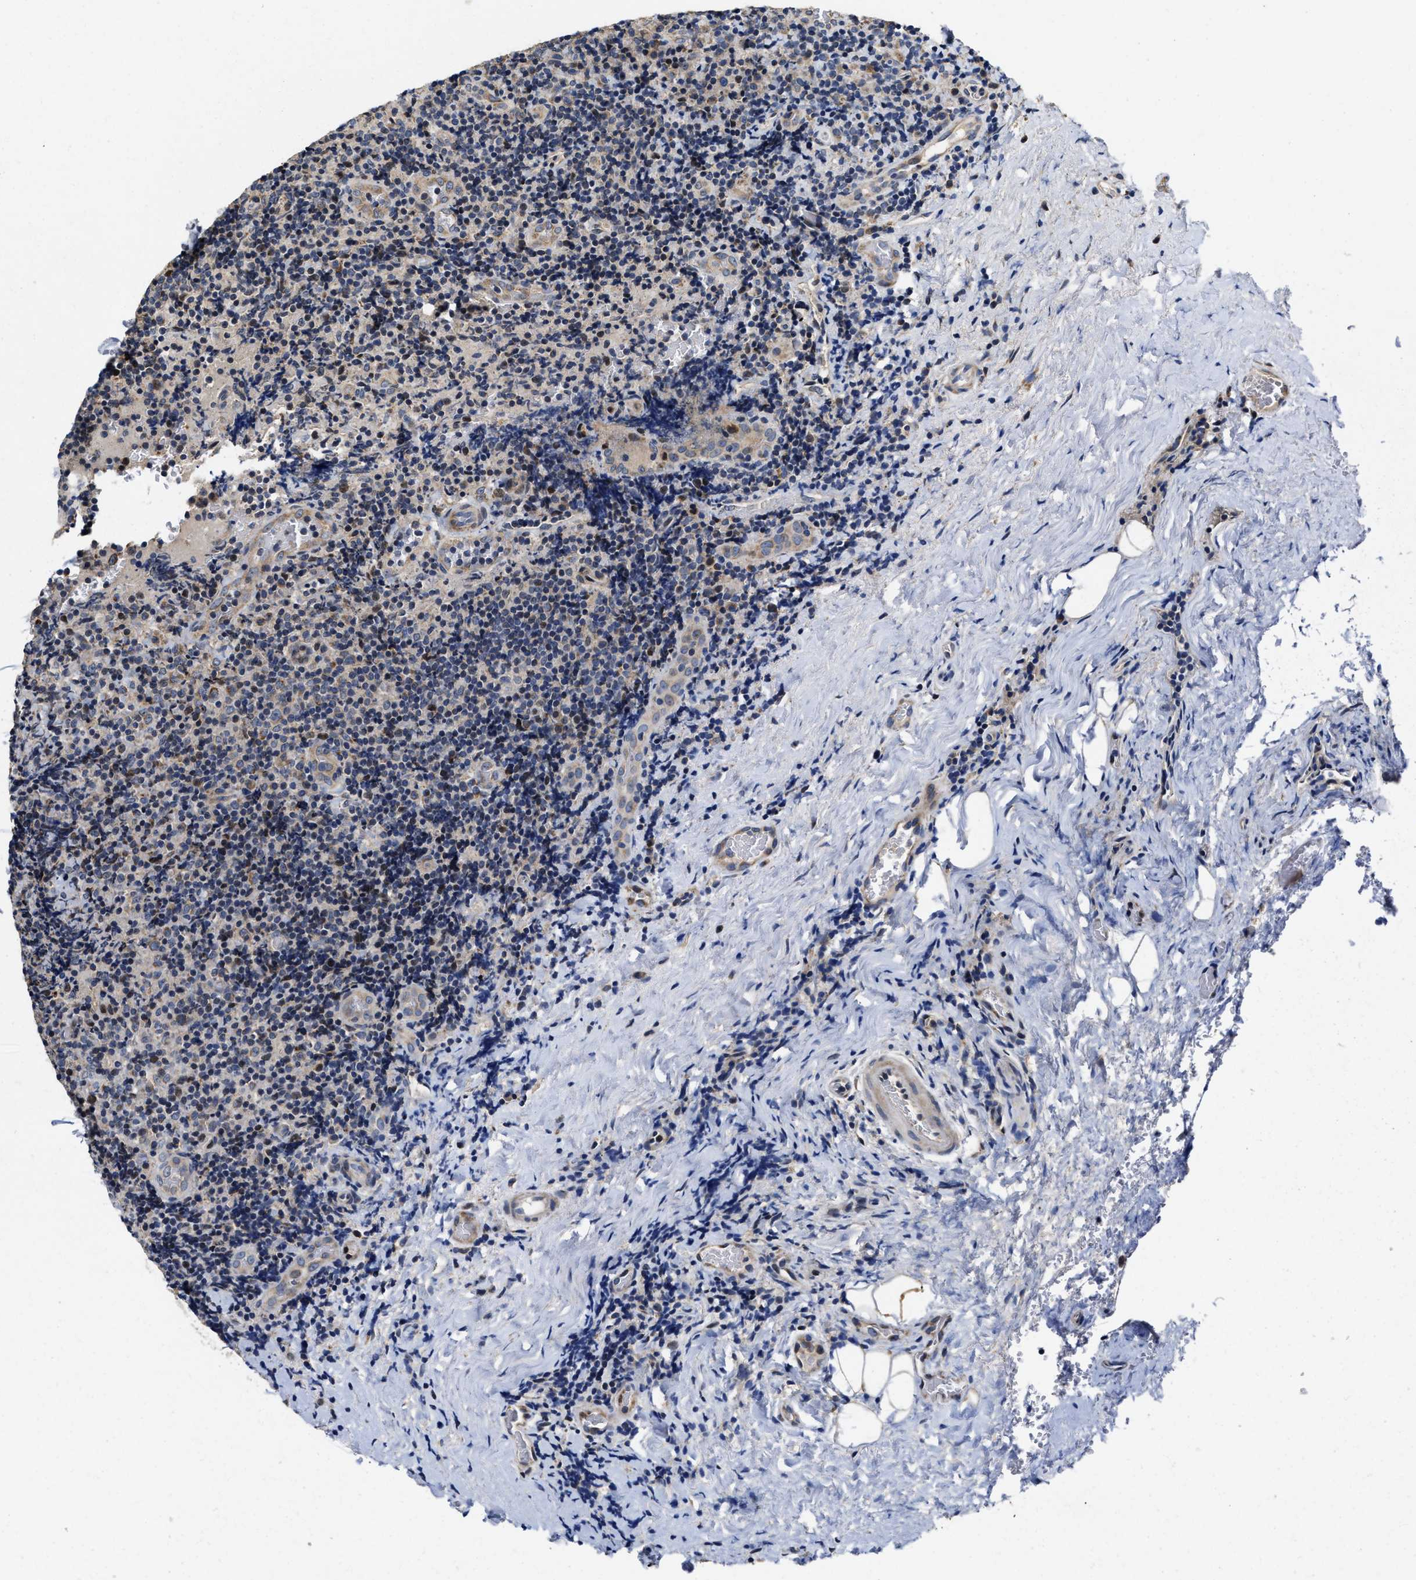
{"staining": {"intensity": "weak", "quantity": "<25%", "location": "cytoplasmic/membranous"}, "tissue": "lymphoma", "cell_type": "Tumor cells", "image_type": "cancer", "snomed": [{"axis": "morphology", "description": "Malignant lymphoma, non-Hodgkin's type, High grade"}, {"axis": "topography", "description": "Tonsil"}], "caption": "Immunohistochemistry (IHC) of human high-grade malignant lymphoma, non-Hodgkin's type displays no positivity in tumor cells.", "gene": "SCYL2", "patient": {"sex": "female", "age": 36}}